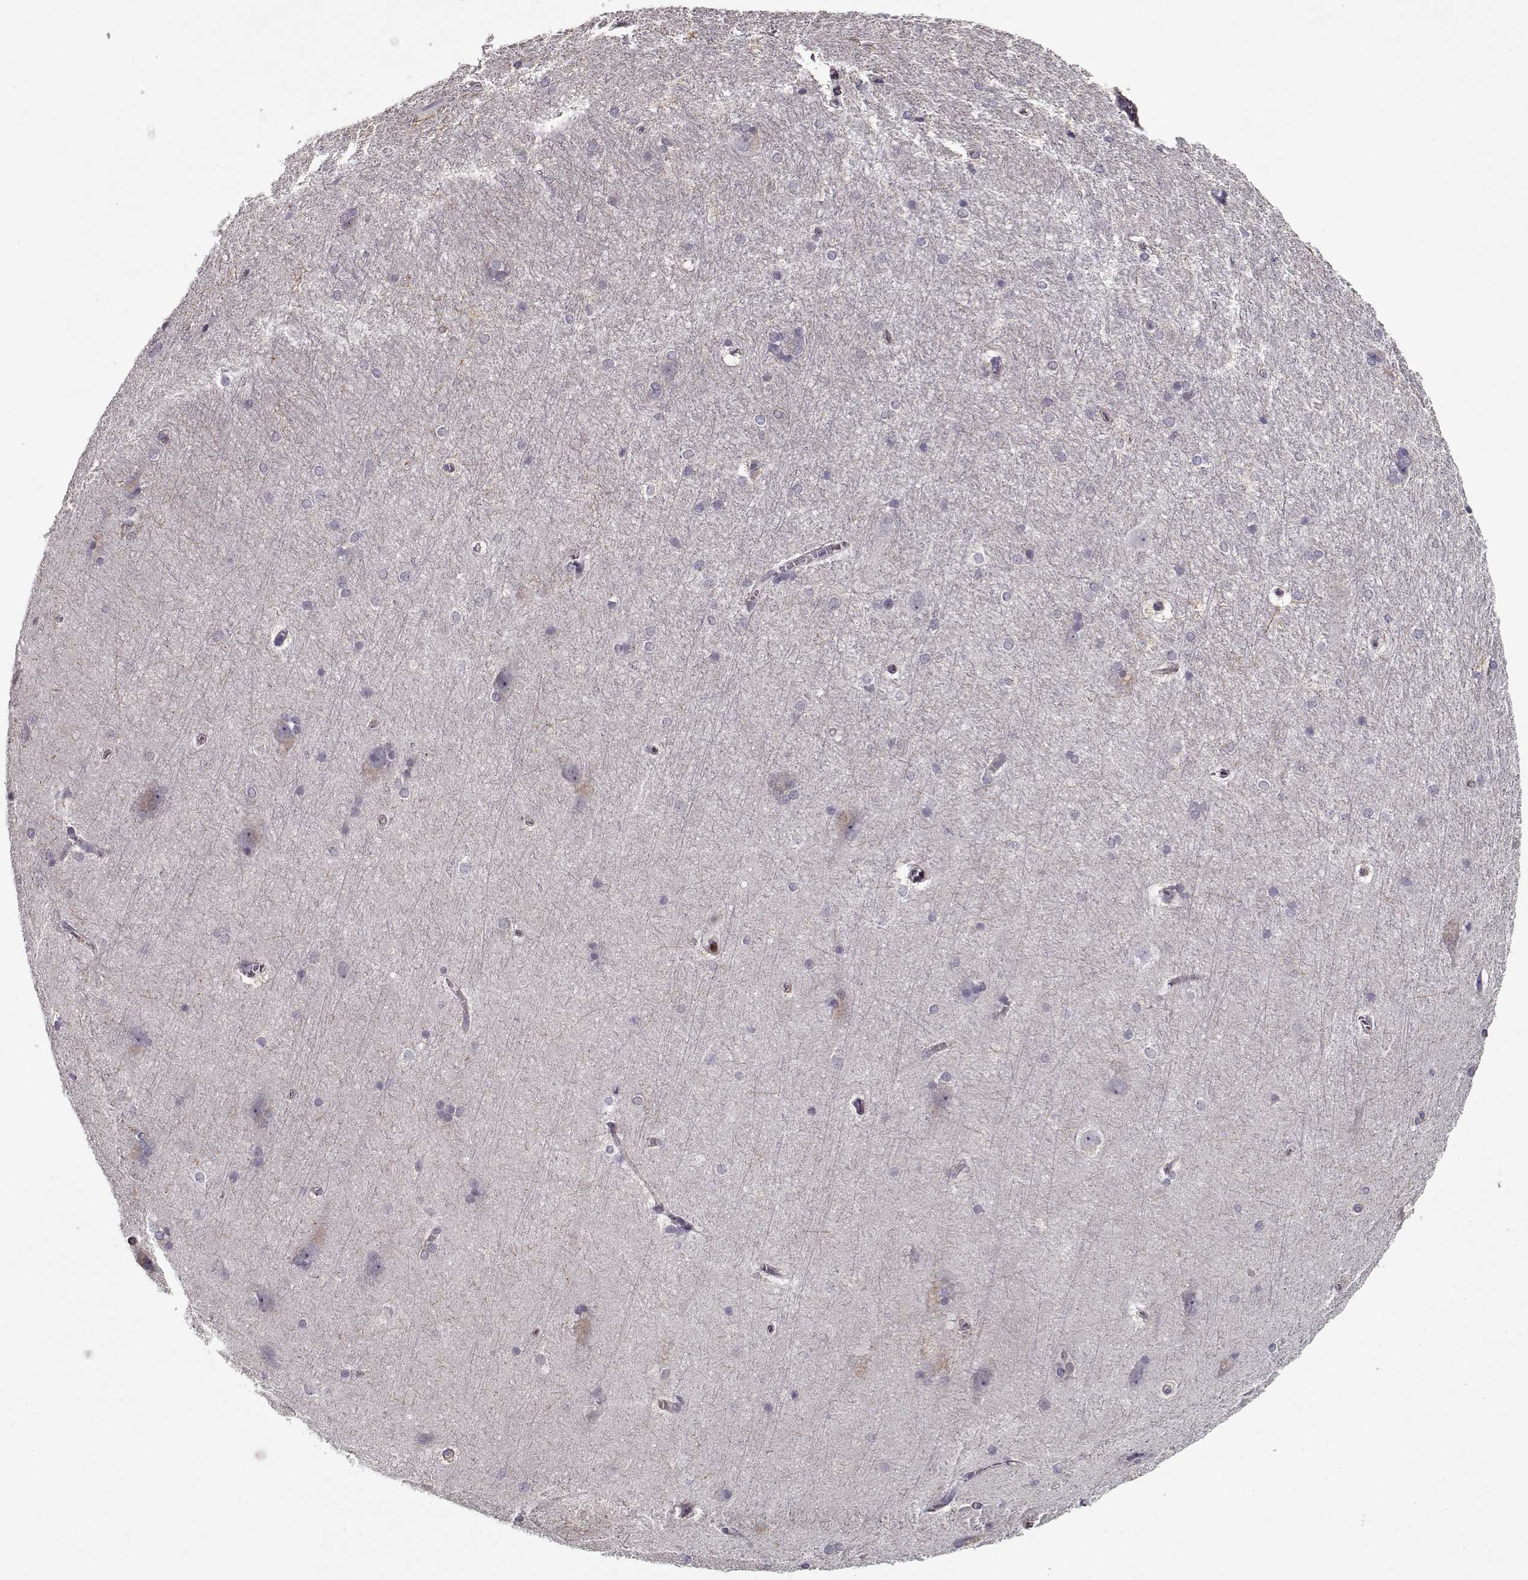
{"staining": {"intensity": "negative", "quantity": "none", "location": "none"}, "tissue": "hippocampus", "cell_type": "Glial cells", "image_type": "normal", "snomed": [{"axis": "morphology", "description": "Normal tissue, NOS"}, {"axis": "topography", "description": "Cerebral cortex"}, {"axis": "topography", "description": "Hippocampus"}], "caption": "Immunohistochemistry photomicrograph of unremarkable hippocampus: human hippocampus stained with DAB (3,3'-diaminobenzidine) shows no significant protein expression in glial cells. The staining is performed using DAB brown chromogen with nuclei counter-stained in using hematoxylin.", "gene": "UNC13D", "patient": {"sex": "female", "age": 19}}